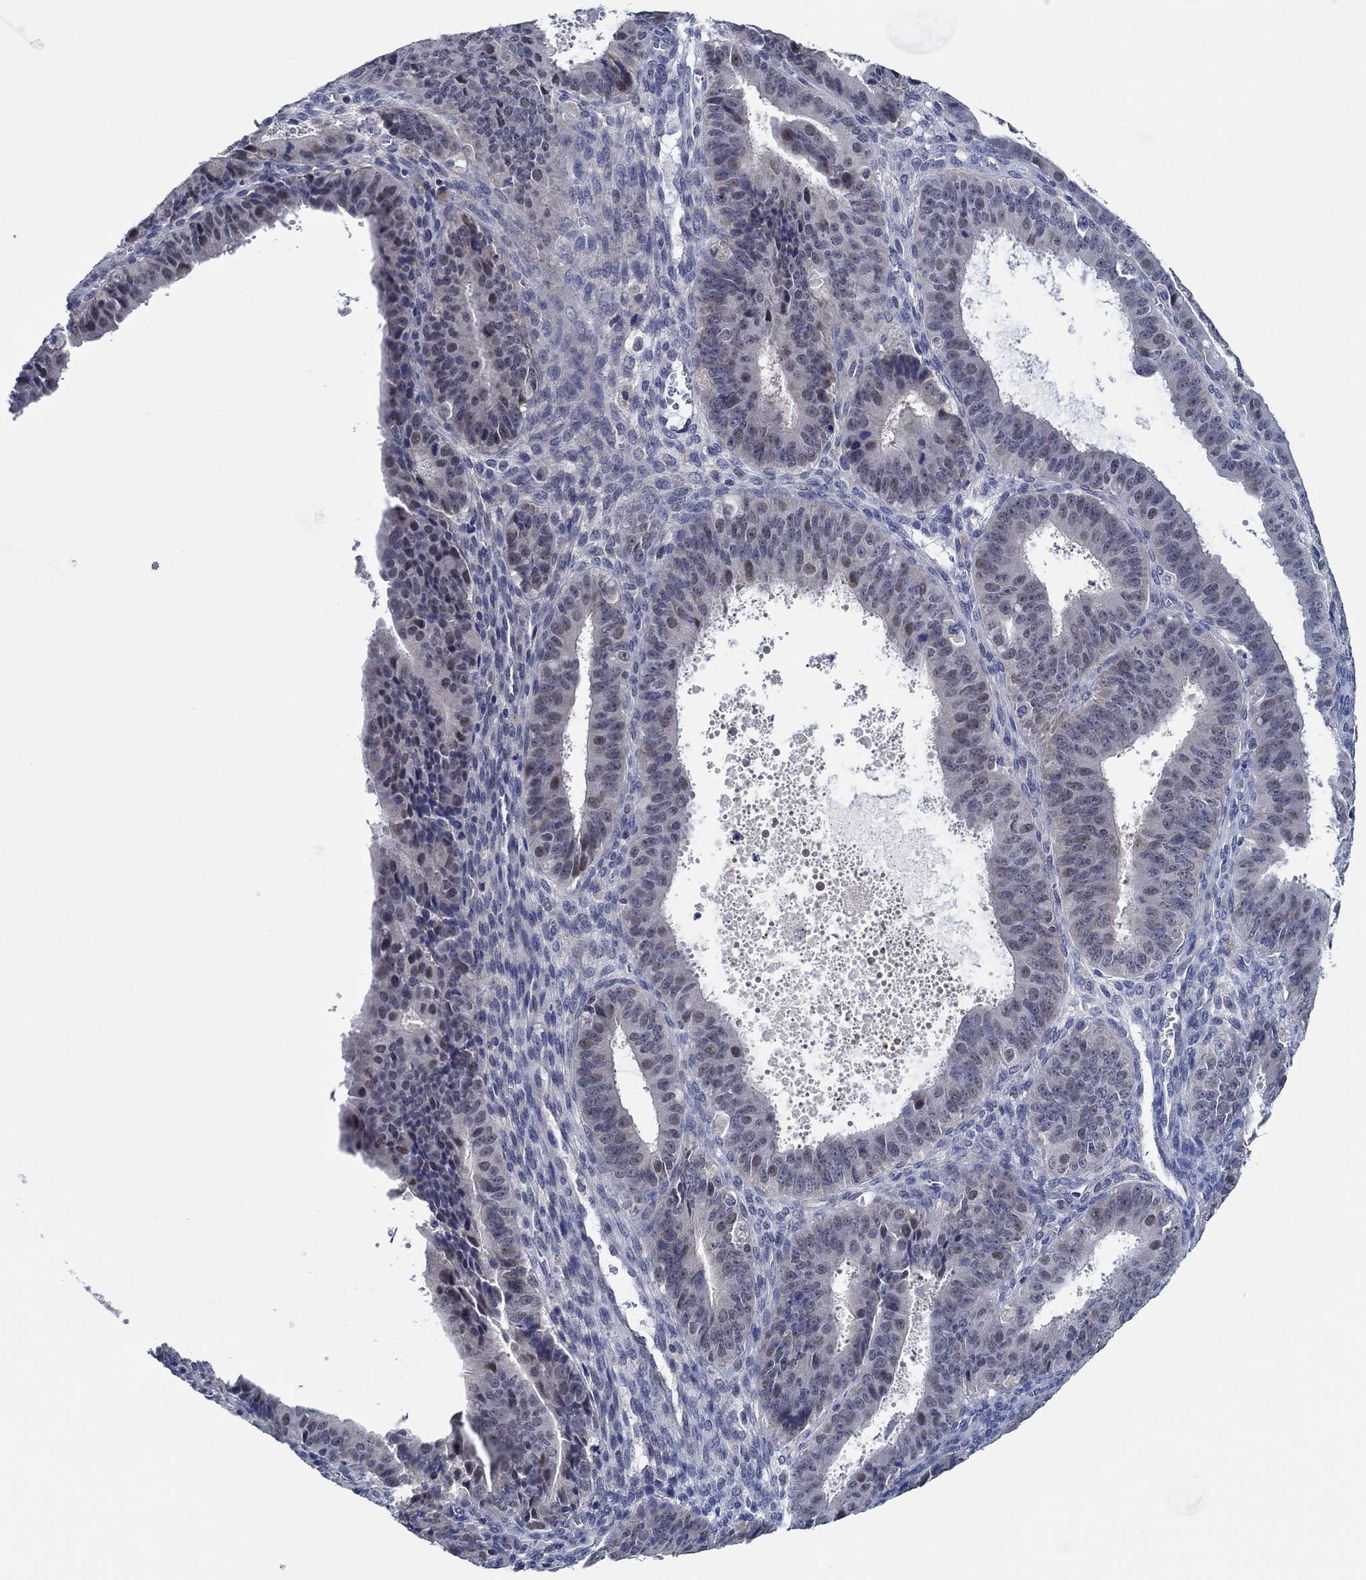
{"staining": {"intensity": "weak", "quantity": "<25%", "location": "nuclear"}, "tissue": "ovarian cancer", "cell_type": "Tumor cells", "image_type": "cancer", "snomed": [{"axis": "morphology", "description": "Carcinoma, endometroid"}, {"axis": "topography", "description": "Ovary"}], "caption": "This is an IHC photomicrograph of ovarian endometroid carcinoma. There is no positivity in tumor cells.", "gene": "PRRT3", "patient": {"sex": "female", "age": 42}}